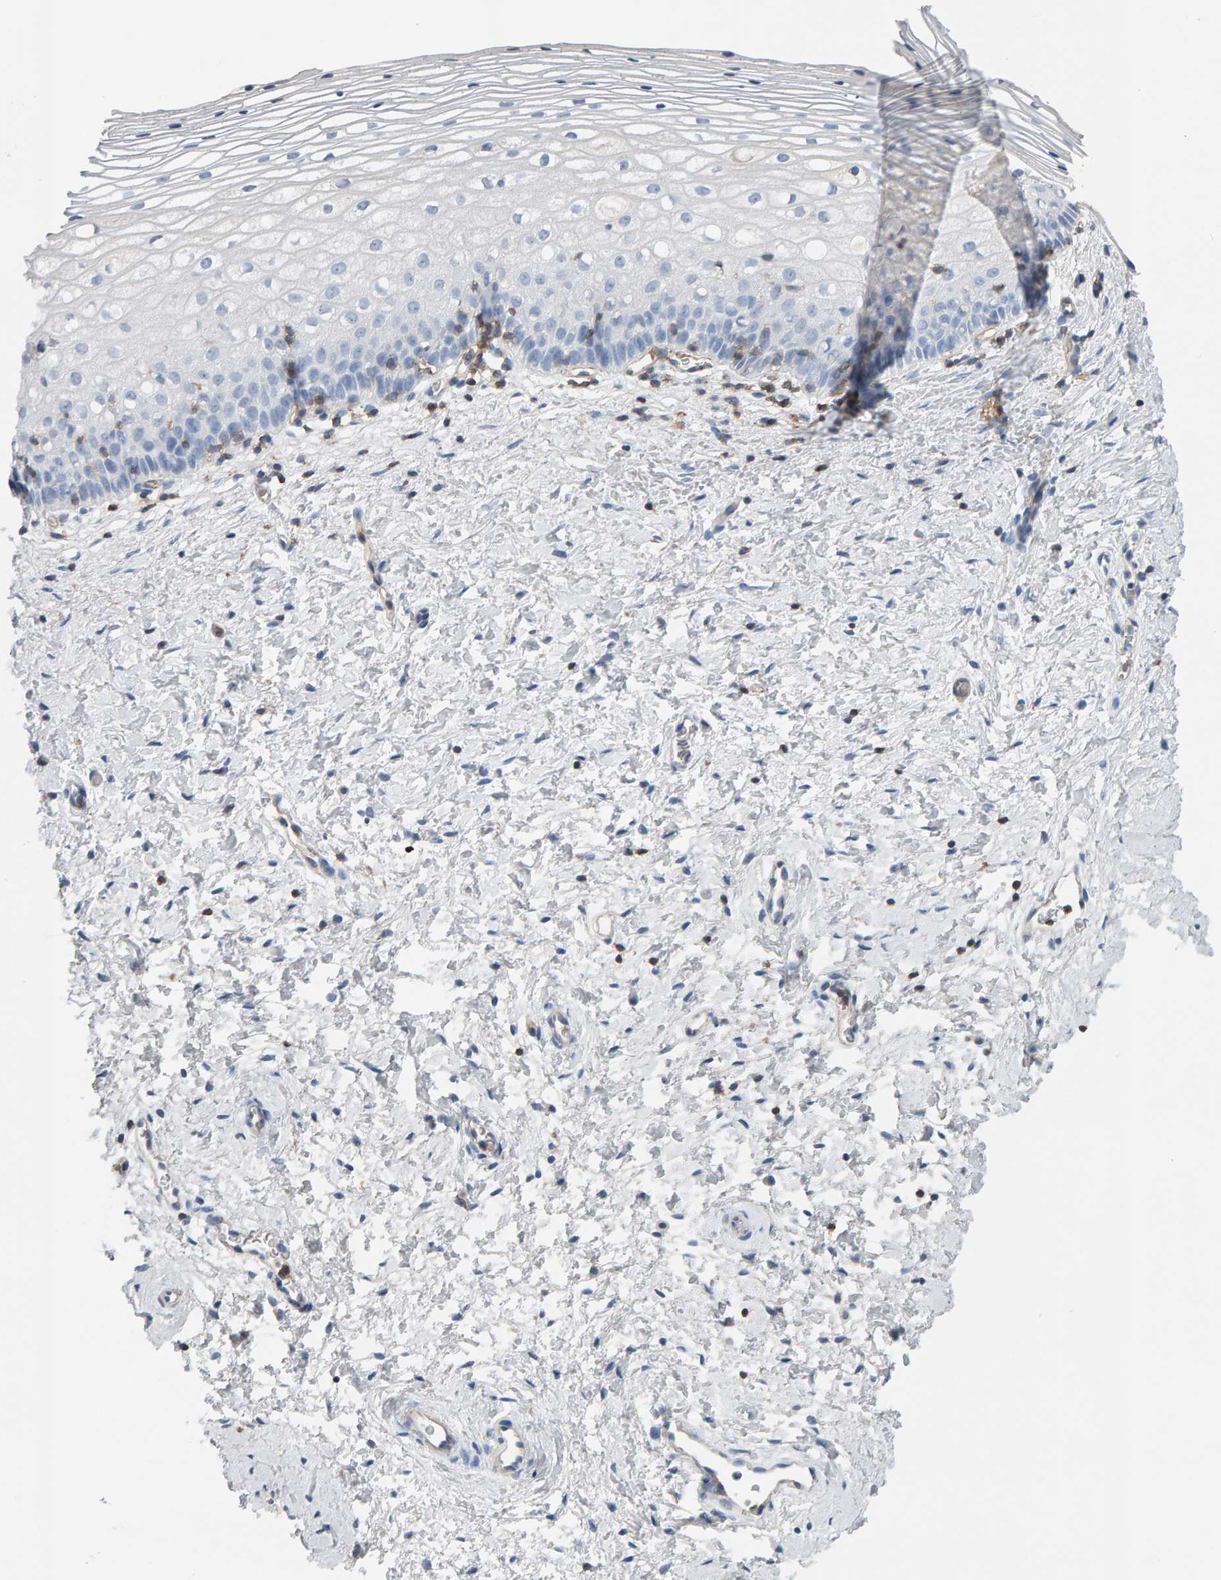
{"staining": {"intensity": "negative", "quantity": "none", "location": "none"}, "tissue": "cervix", "cell_type": "Squamous epithelial cells", "image_type": "normal", "snomed": [{"axis": "morphology", "description": "Normal tissue, NOS"}, {"axis": "topography", "description": "Cervix"}], "caption": "Immunohistochemistry (IHC) photomicrograph of unremarkable cervix stained for a protein (brown), which demonstrates no staining in squamous epithelial cells.", "gene": "FYN", "patient": {"sex": "female", "age": 72}}